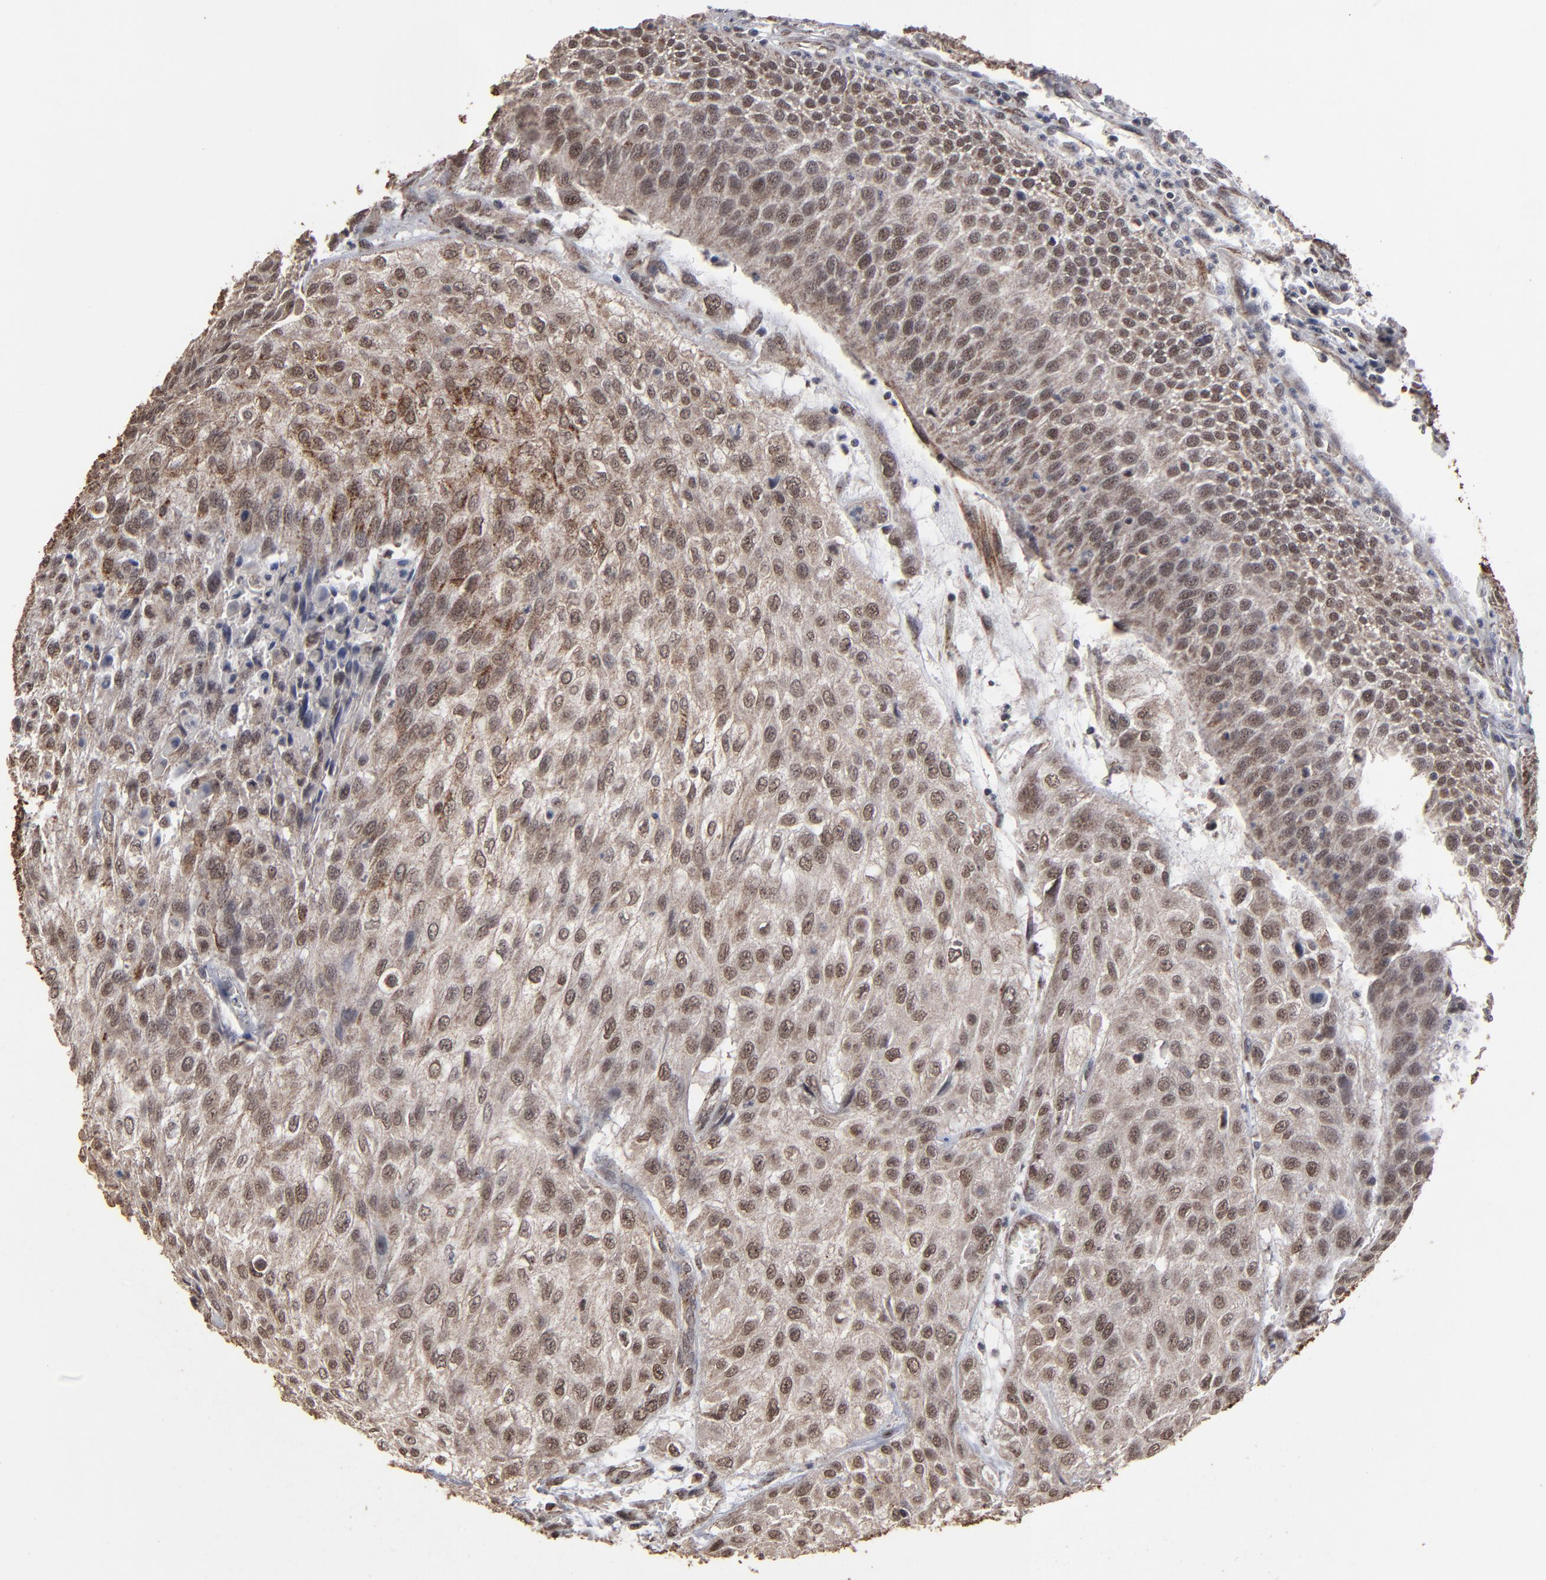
{"staining": {"intensity": "weak", "quantity": "25%-75%", "location": "cytoplasmic/membranous,nuclear"}, "tissue": "urothelial cancer", "cell_type": "Tumor cells", "image_type": "cancer", "snomed": [{"axis": "morphology", "description": "Urothelial carcinoma, High grade"}, {"axis": "topography", "description": "Urinary bladder"}], "caption": "Urothelial cancer was stained to show a protein in brown. There is low levels of weak cytoplasmic/membranous and nuclear expression in approximately 25%-75% of tumor cells. (DAB (3,3'-diaminobenzidine) IHC, brown staining for protein, blue staining for nuclei).", "gene": "BNIP3", "patient": {"sex": "male", "age": 57}}